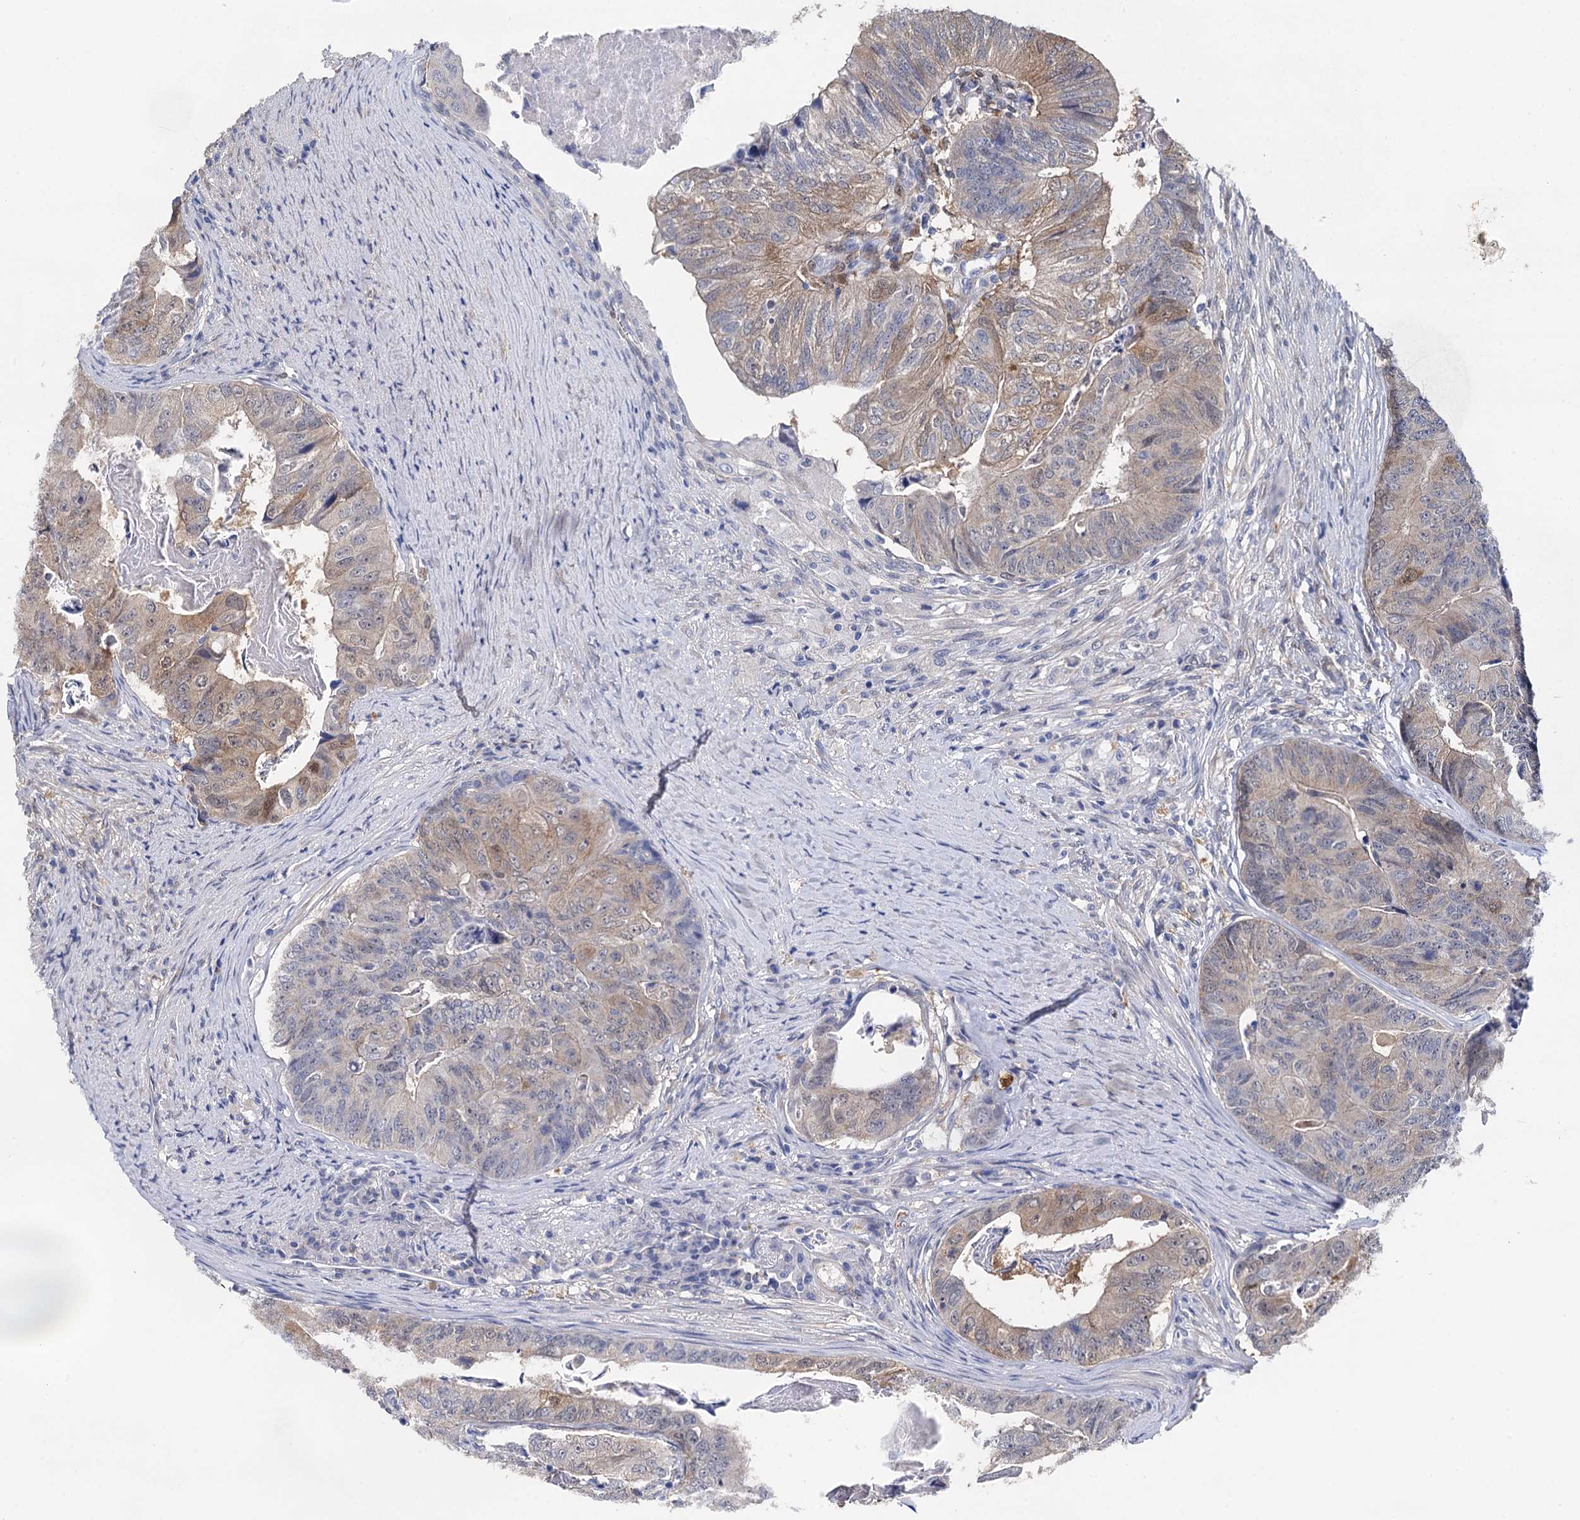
{"staining": {"intensity": "moderate", "quantity": "<25%", "location": "cytoplasmic/membranous"}, "tissue": "colorectal cancer", "cell_type": "Tumor cells", "image_type": "cancer", "snomed": [{"axis": "morphology", "description": "Adenocarcinoma, NOS"}, {"axis": "topography", "description": "Colon"}], "caption": "Tumor cells display low levels of moderate cytoplasmic/membranous staining in approximately <25% of cells in colorectal cancer.", "gene": "GSTM3", "patient": {"sex": "female", "age": 67}}